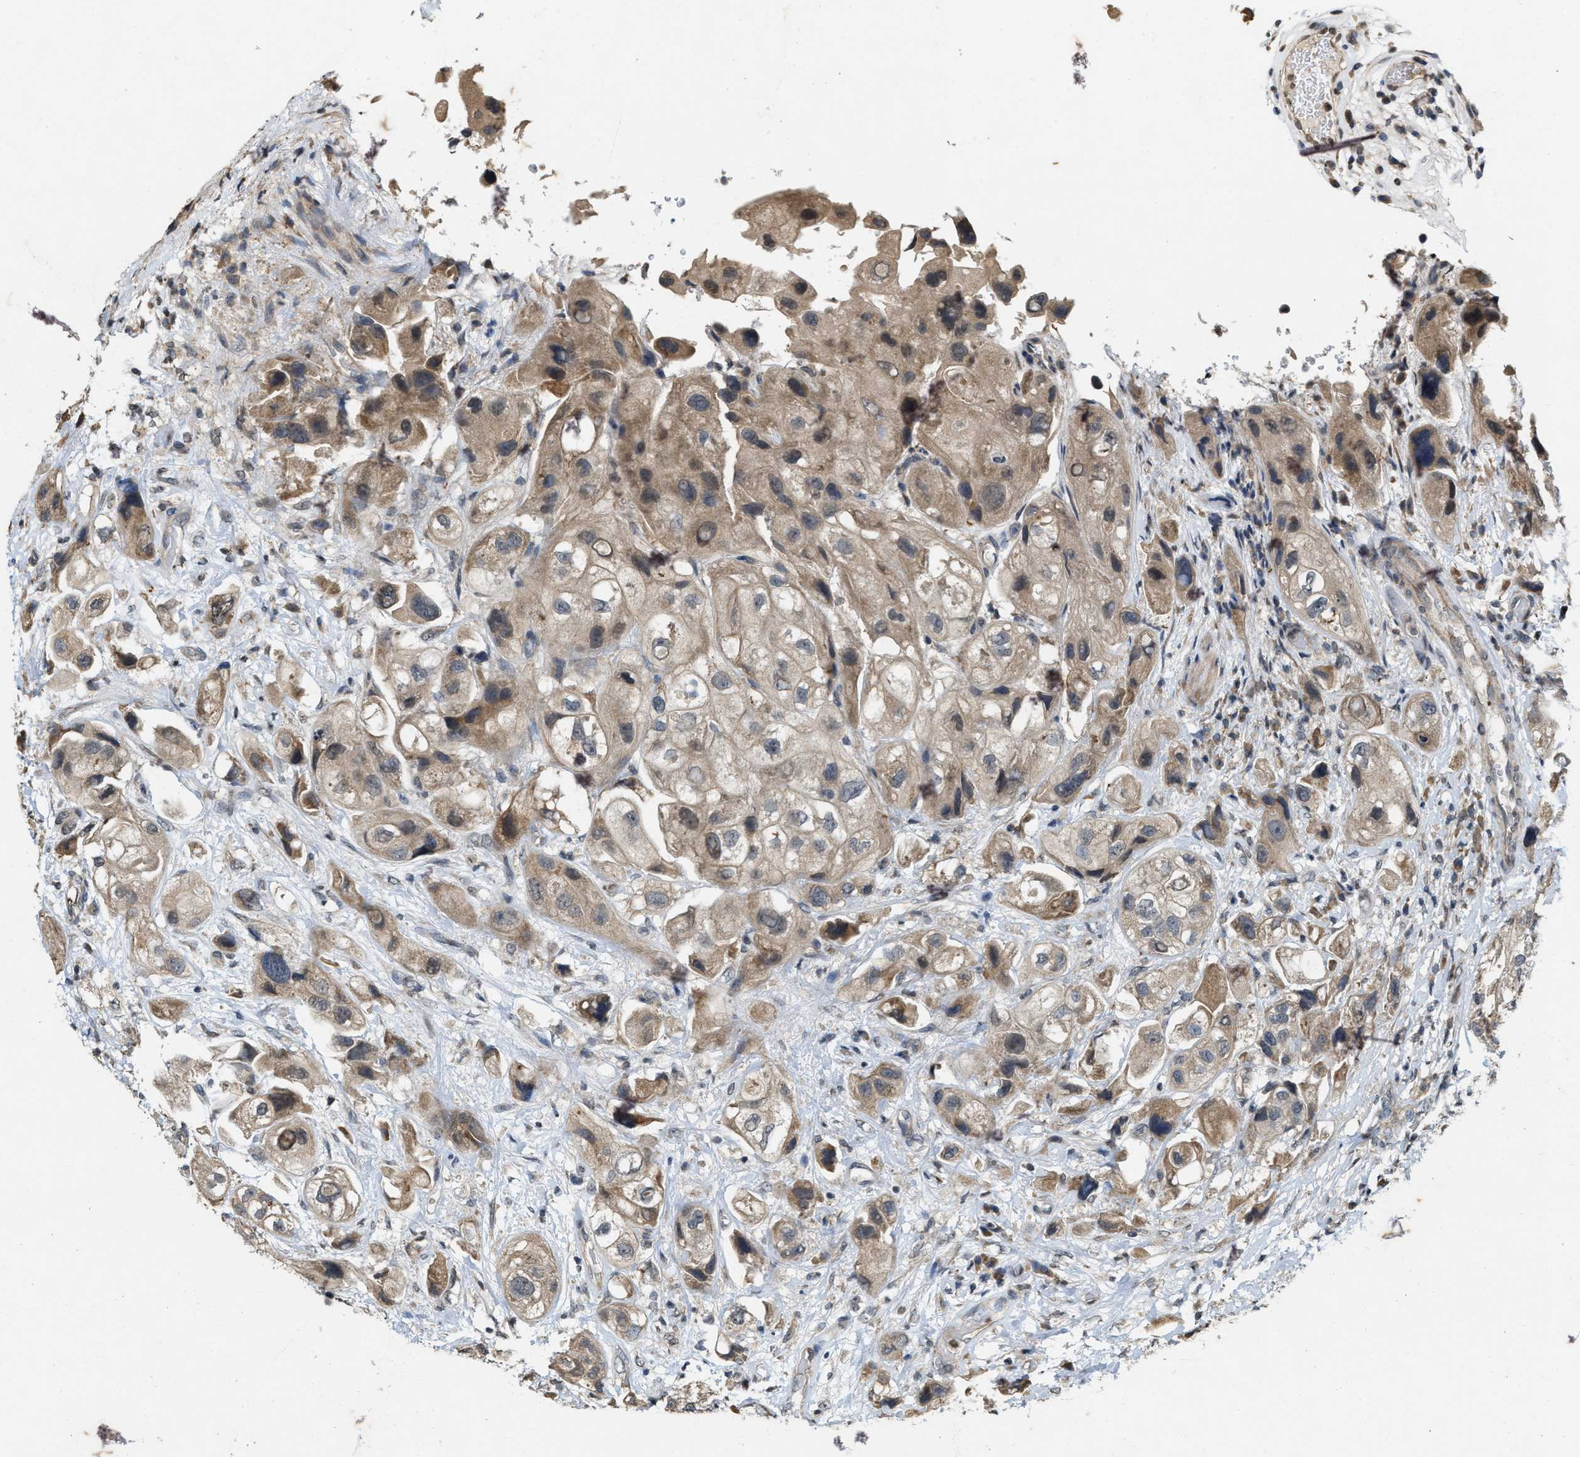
{"staining": {"intensity": "weak", "quantity": "25%-75%", "location": "cytoplasmic/membranous"}, "tissue": "urothelial cancer", "cell_type": "Tumor cells", "image_type": "cancer", "snomed": [{"axis": "morphology", "description": "Urothelial carcinoma, High grade"}, {"axis": "topography", "description": "Urinary bladder"}], "caption": "Urothelial cancer stained with a brown dye reveals weak cytoplasmic/membranous positive staining in approximately 25%-75% of tumor cells.", "gene": "KIF21A", "patient": {"sex": "female", "age": 64}}